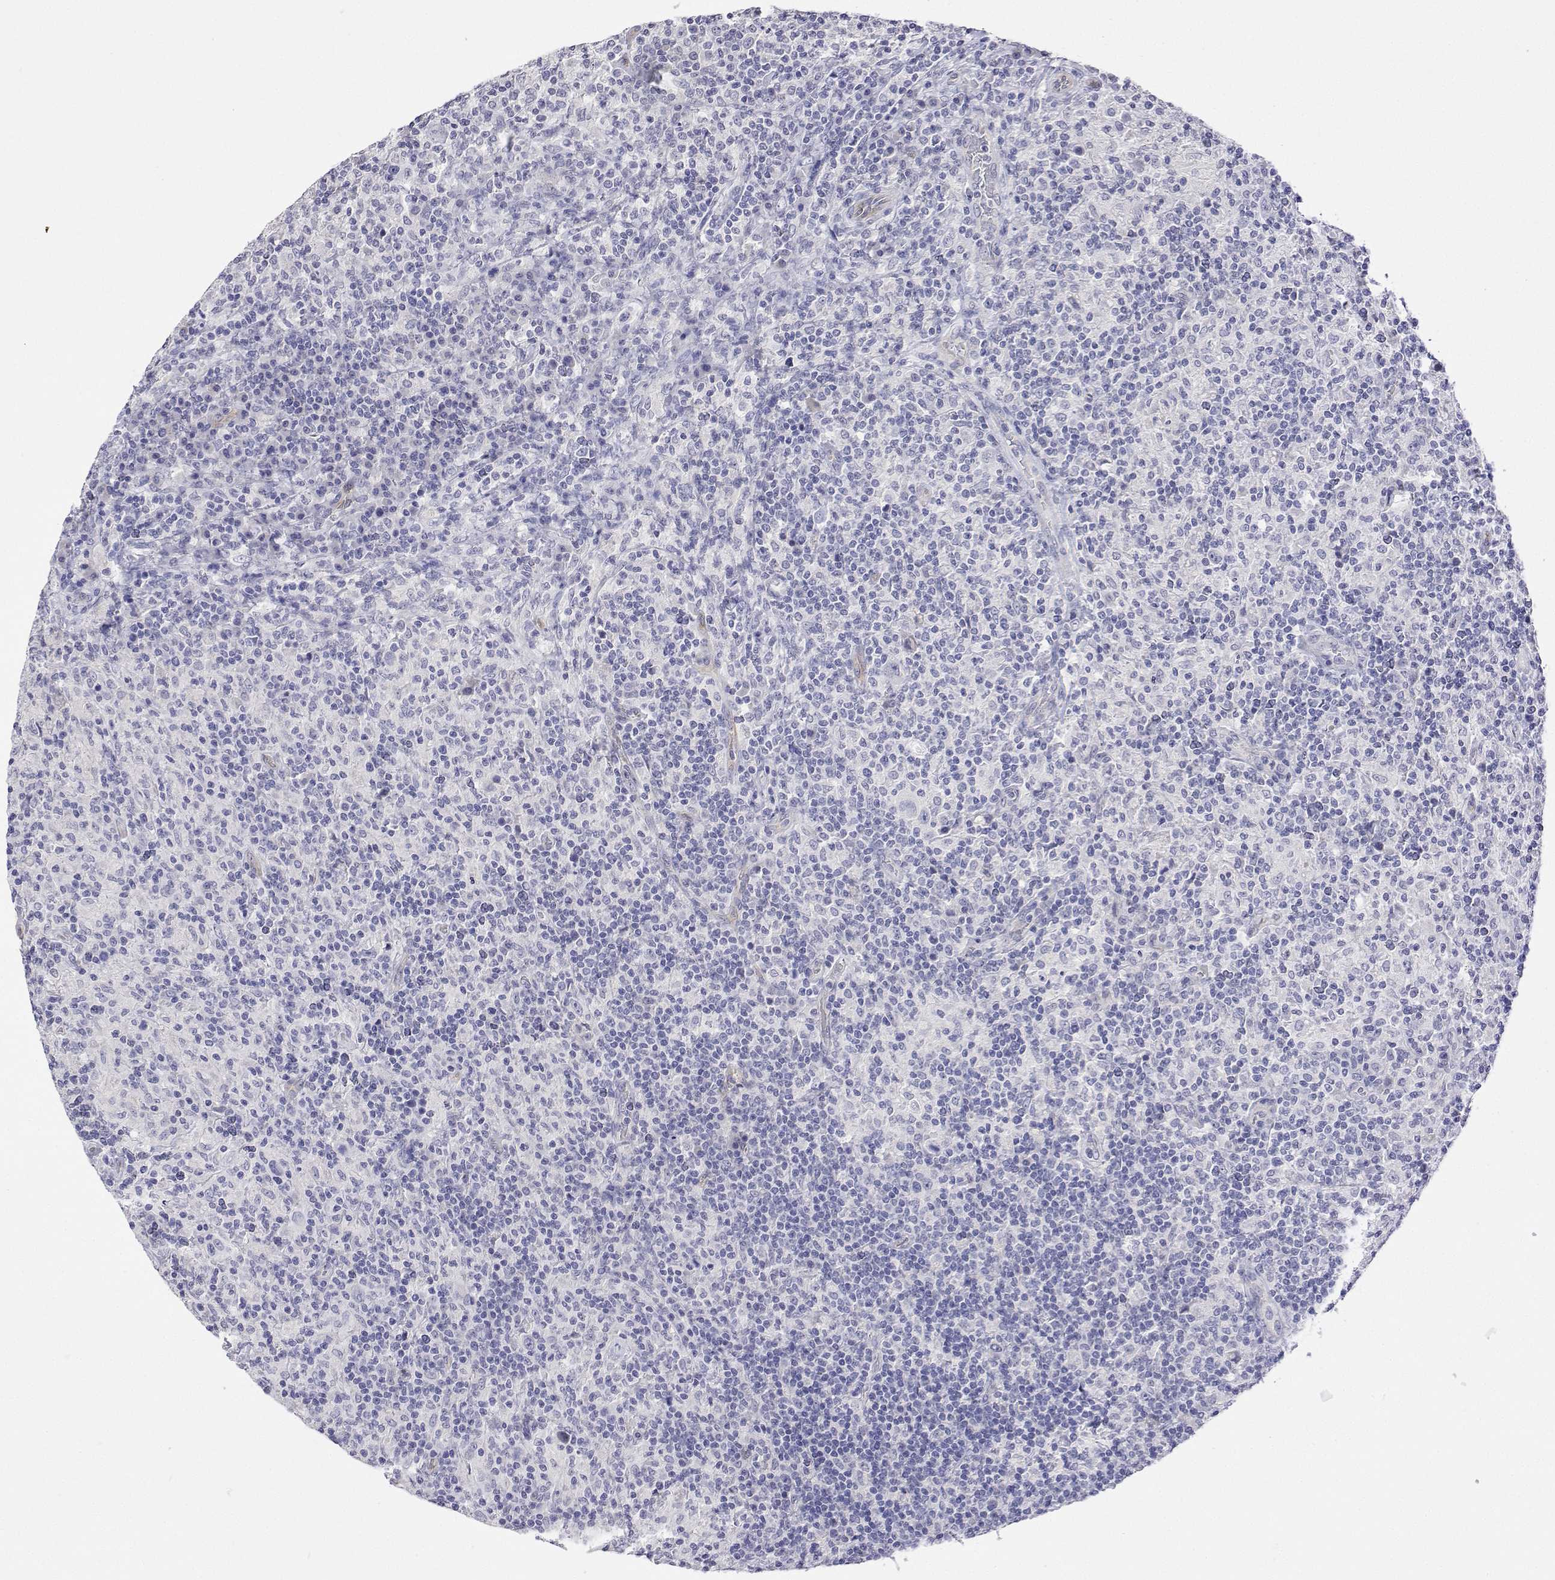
{"staining": {"intensity": "negative", "quantity": "none", "location": "none"}, "tissue": "lymphoma", "cell_type": "Tumor cells", "image_type": "cancer", "snomed": [{"axis": "morphology", "description": "Hodgkin's disease, NOS"}, {"axis": "topography", "description": "Lymph node"}], "caption": "DAB (3,3'-diaminobenzidine) immunohistochemical staining of lymphoma reveals no significant positivity in tumor cells.", "gene": "PLCB1", "patient": {"sex": "male", "age": 70}}